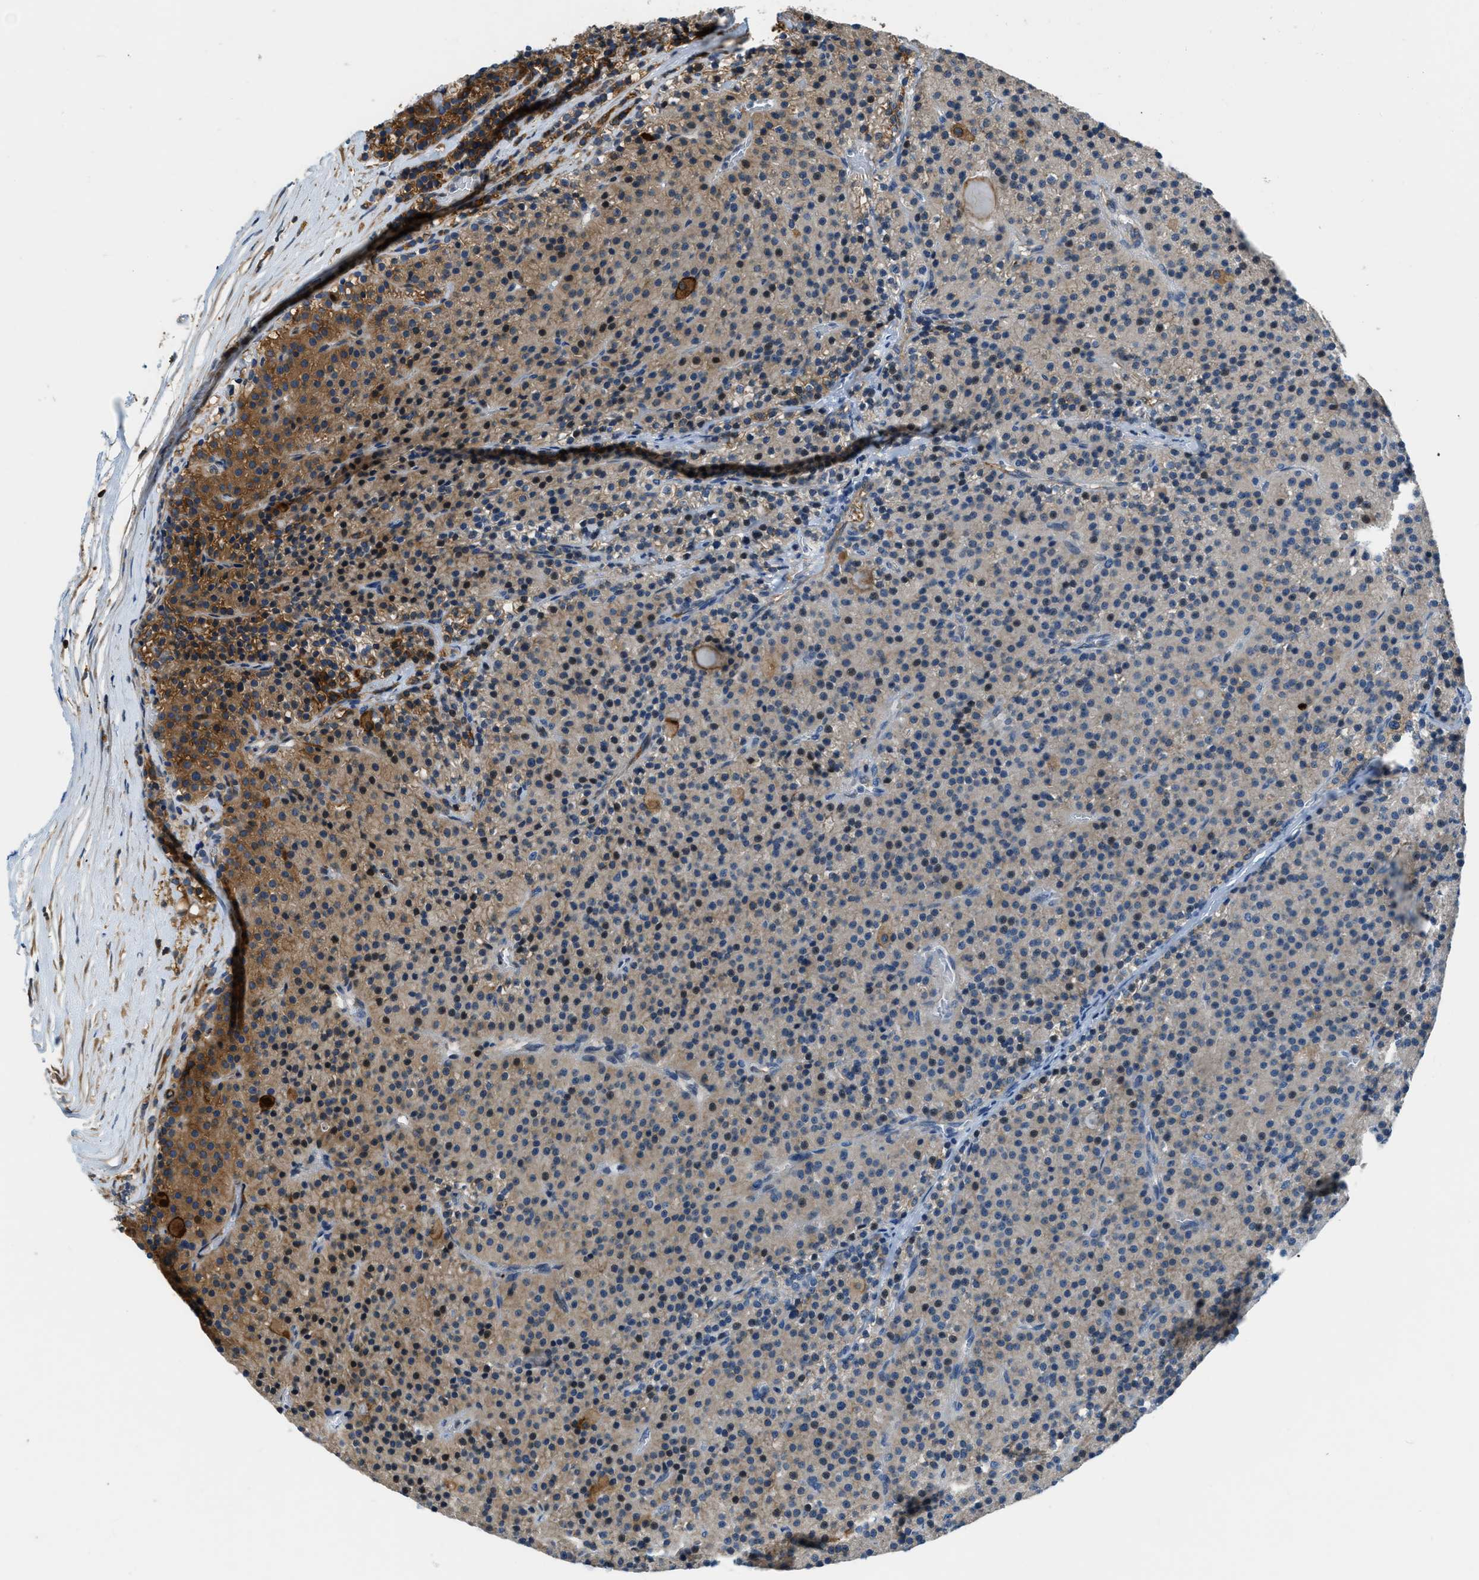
{"staining": {"intensity": "strong", "quantity": "25%-75%", "location": "cytoplasmic/membranous,nuclear"}, "tissue": "parathyroid gland", "cell_type": "Glandular cells", "image_type": "normal", "snomed": [{"axis": "morphology", "description": "Normal tissue, NOS"}, {"axis": "morphology", "description": "Adenoma, NOS"}, {"axis": "topography", "description": "Parathyroid gland"}], "caption": "Immunohistochemistry (DAB) staining of benign human parathyroid gland reveals strong cytoplasmic/membranous,nuclear protein staining in about 25%-75% of glandular cells.", "gene": "PFKP", "patient": {"sex": "male", "age": 75}}